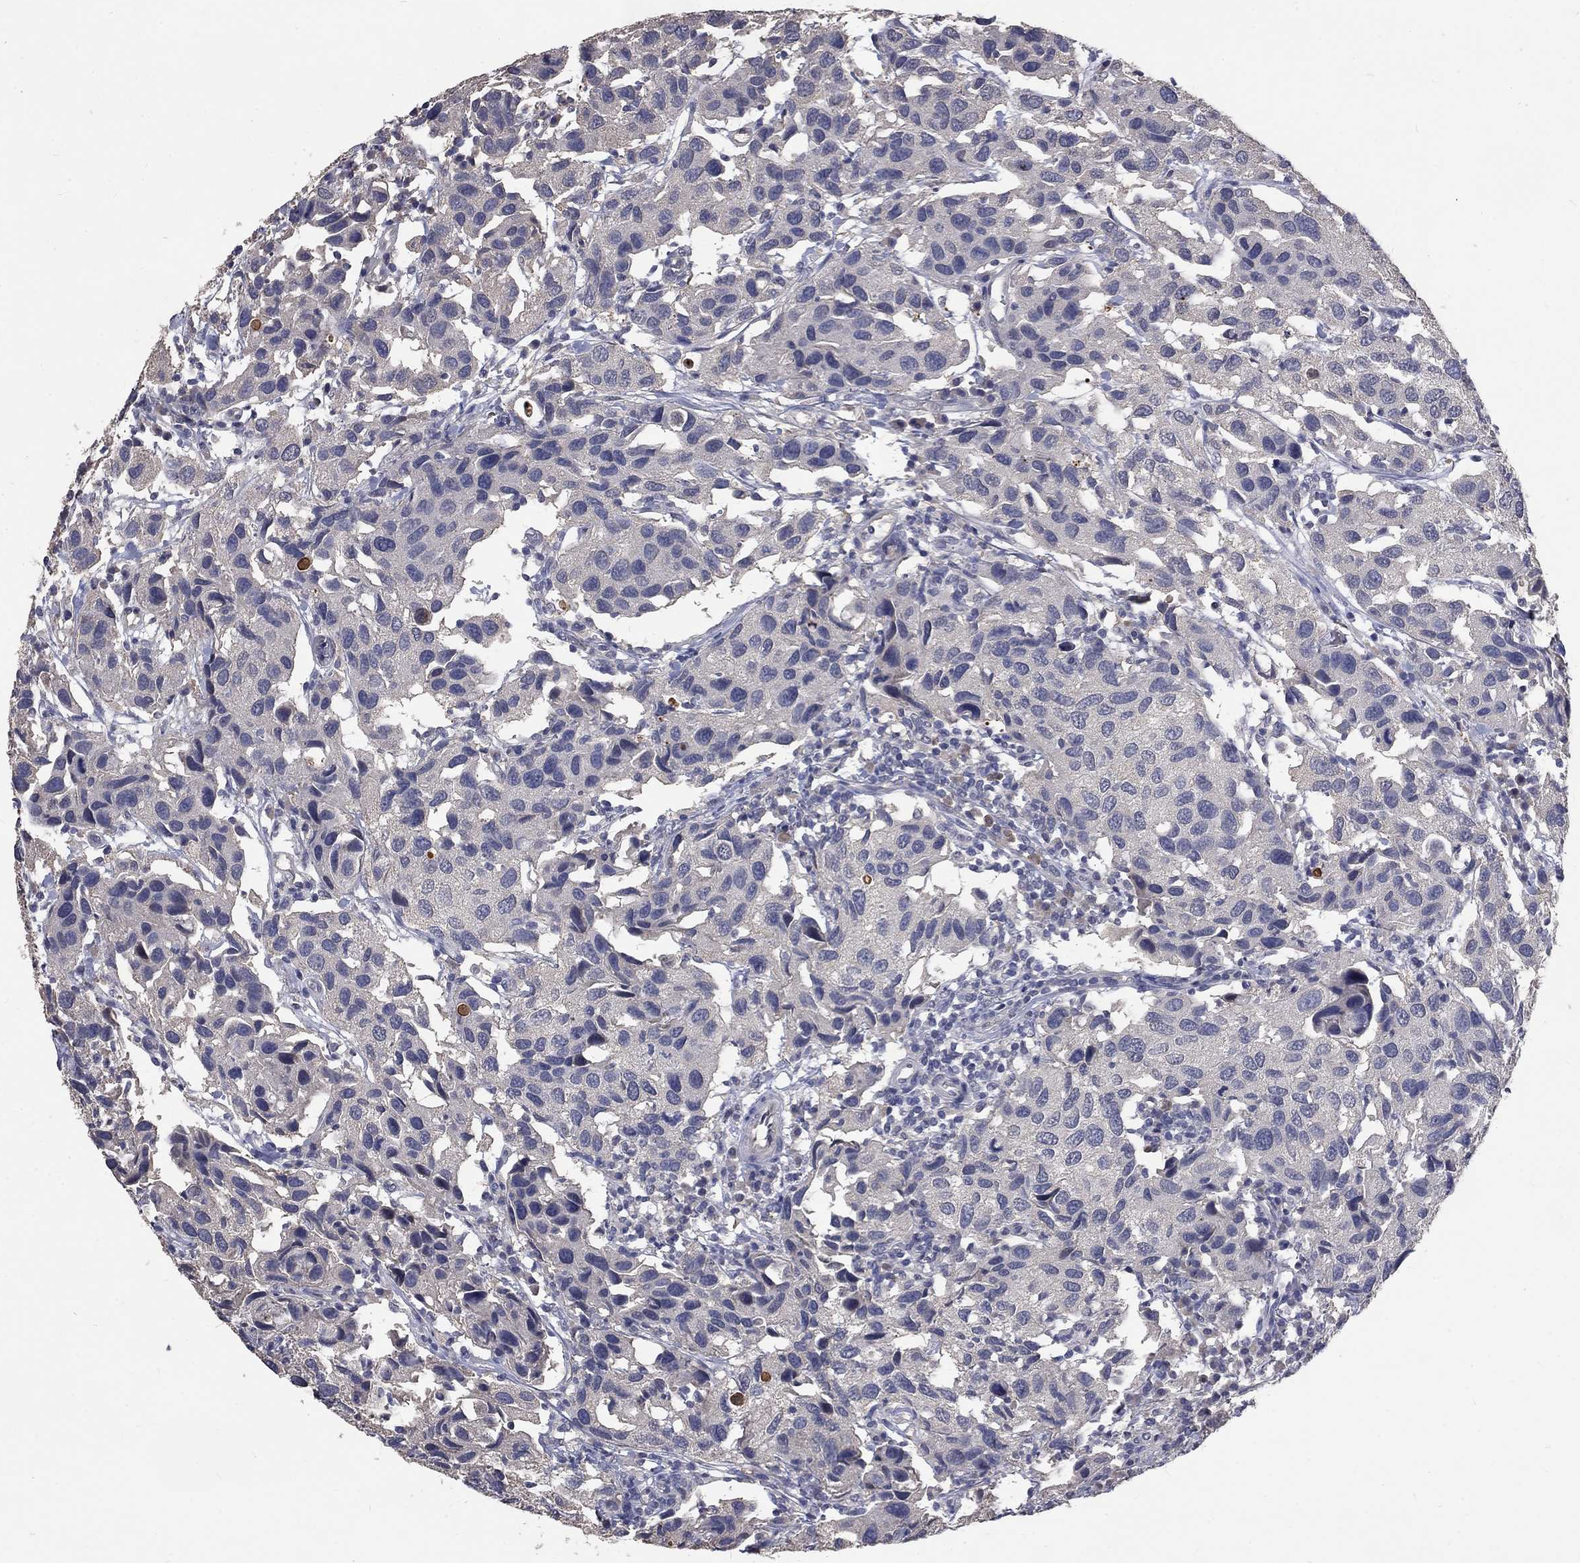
{"staining": {"intensity": "negative", "quantity": "none", "location": "none"}, "tissue": "urothelial cancer", "cell_type": "Tumor cells", "image_type": "cancer", "snomed": [{"axis": "morphology", "description": "Urothelial carcinoma, High grade"}, {"axis": "topography", "description": "Urinary bladder"}], "caption": "The photomicrograph demonstrates no staining of tumor cells in urothelial carcinoma (high-grade).", "gene": "CHST5", "patient": {"sex": "male", "age": 79}}